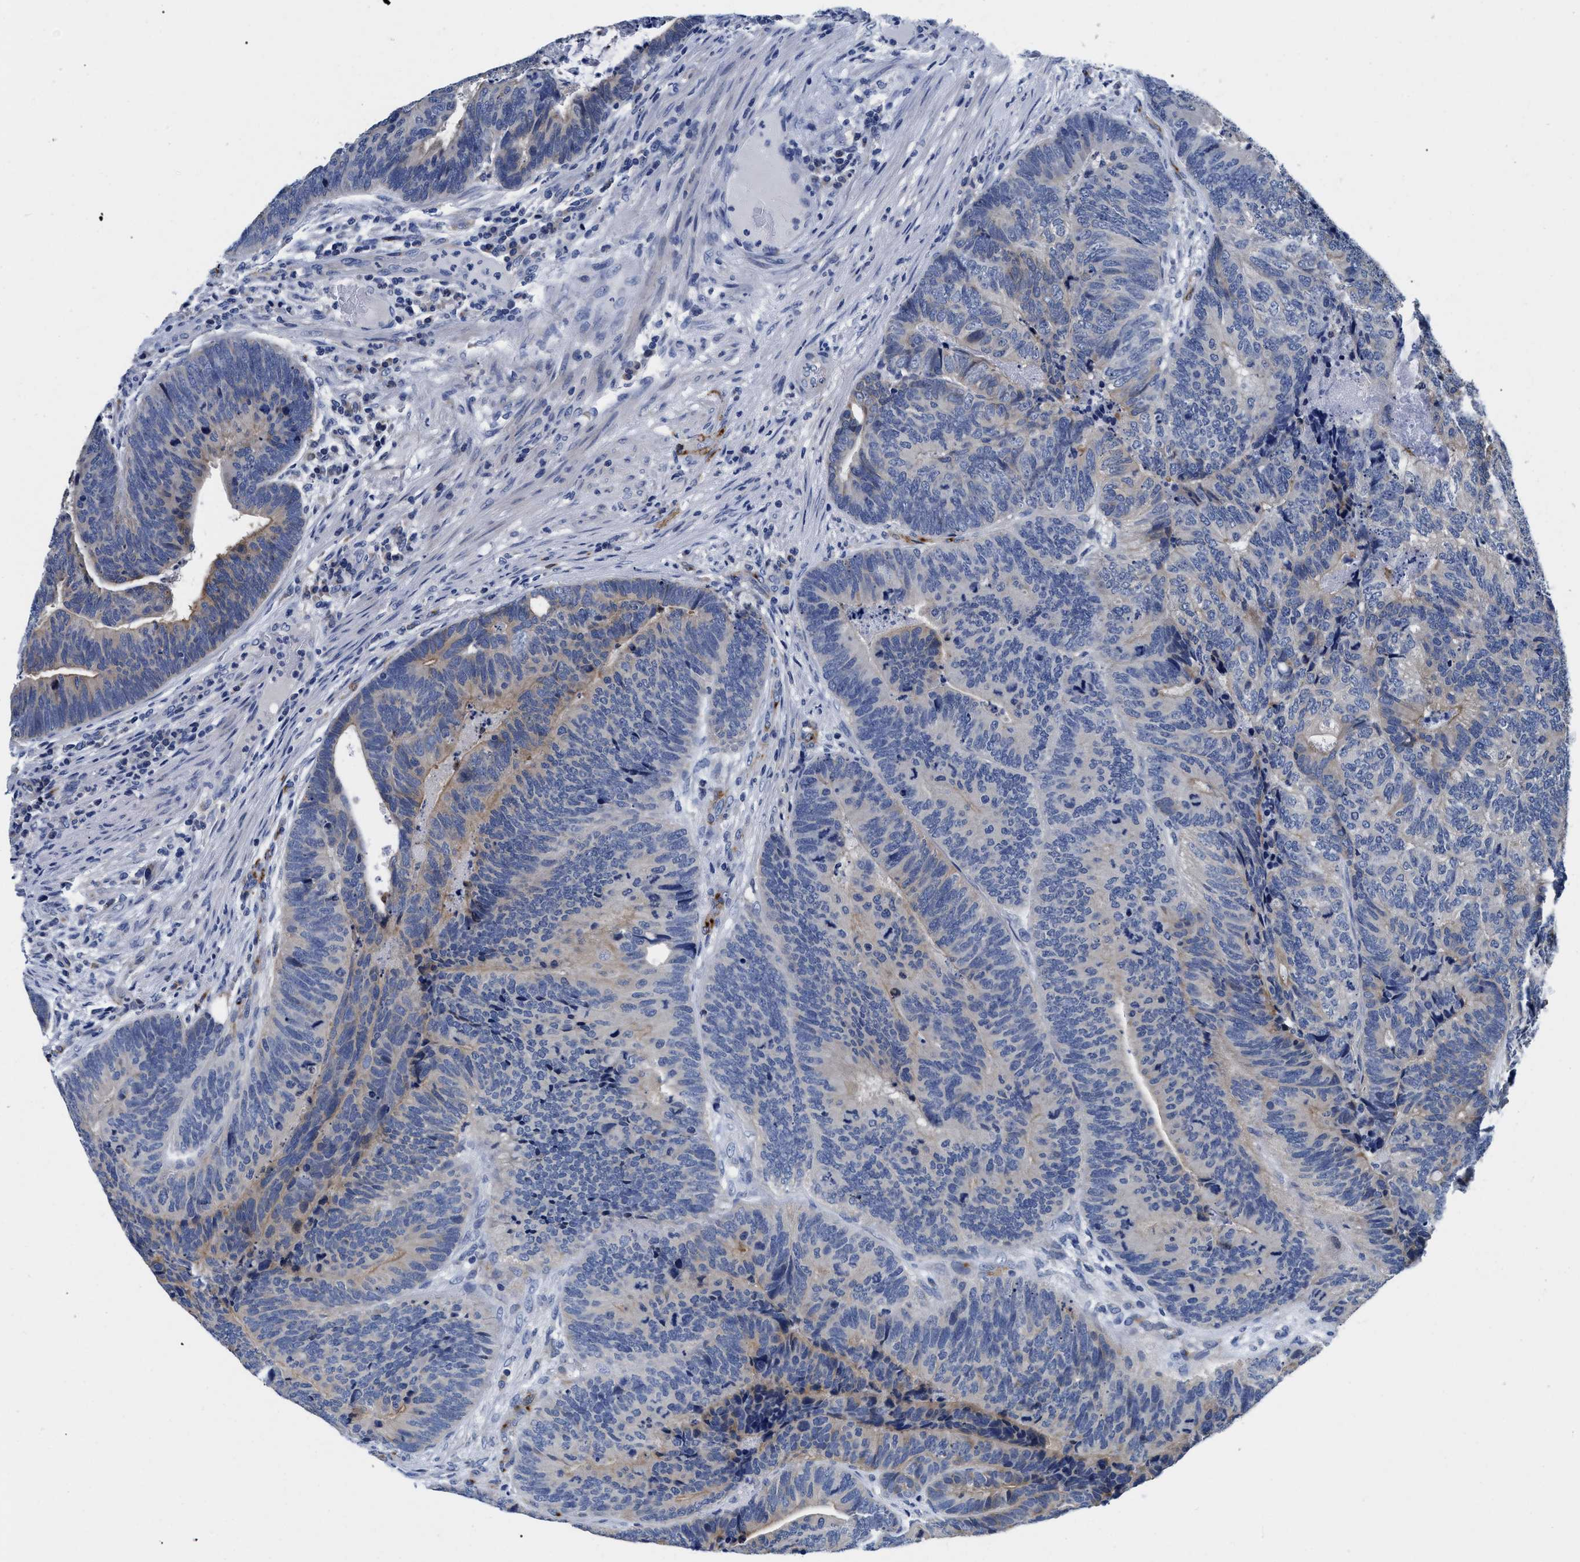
{"staining": {"intensity": "moderate", "quantity": "25%-75%", "location": "cytoplasmic/membranous"}, "tissue": "colorectal cancer", "cell_type": "Tumor cells", "image_type": "cancer", "snomed": [{"axis": "morphology", "description": "Adenocarcinoma, NOS"}, {"axis": "topography", "description": "Colon"}], "caption": "There is medium levels of moderate cytoplasmic/membranous staining in tumor cells of adenocarcinoma (colorectal), as demonstrated by immunohistochemical staining (brown color).", "gene": "SLC35F1", "patient": {"sex": "female", "age": 67}}